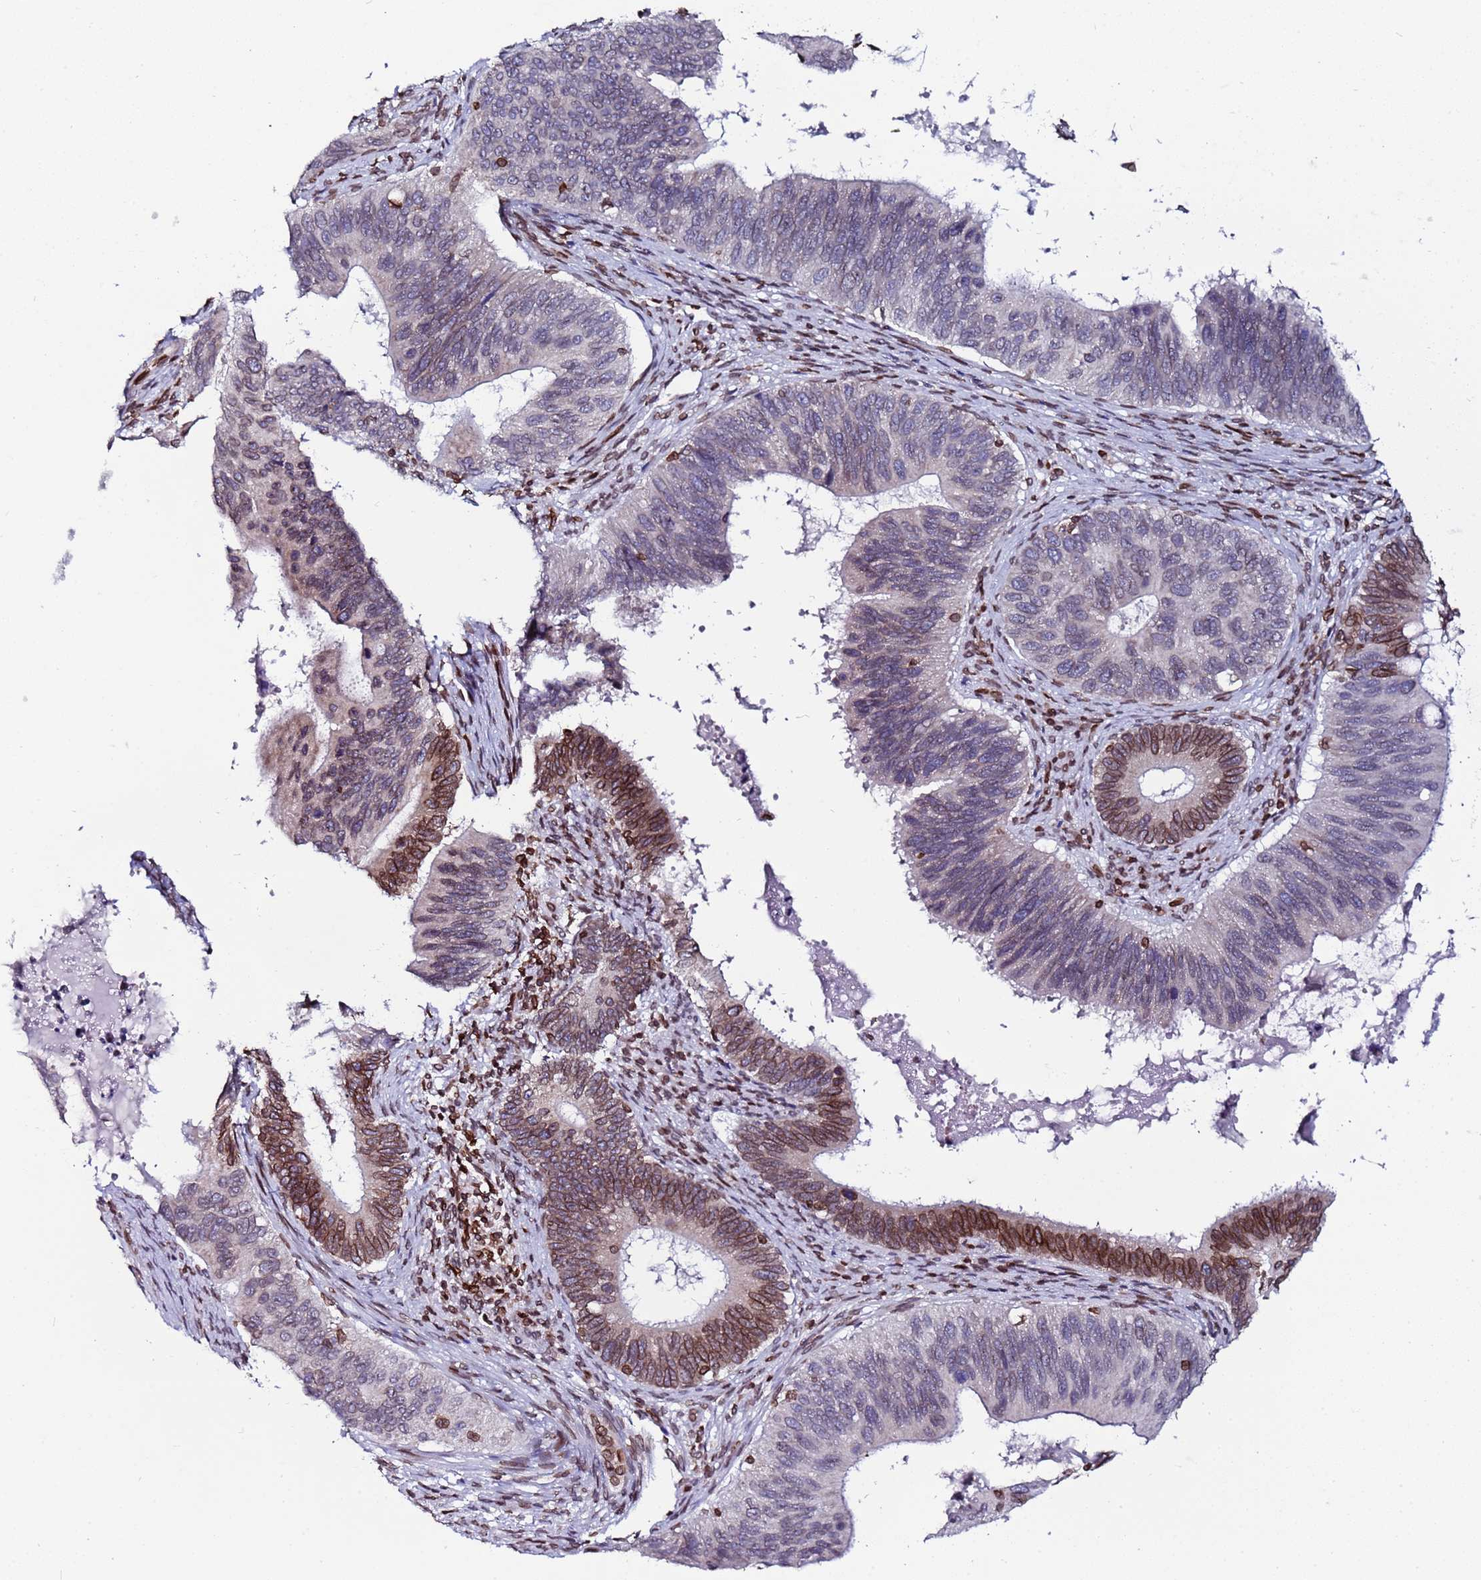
{"staining": {"intensity": "moderate", "quantity": "25%-75%", "location": "nuclear"}, "tissue": "cervical cancer", "cell_type": "Tumor cells", "image_type": "cancer", "snomed": [{"axis": "morphology", "description": "Adenocarcinoma, NOS"}, {"axis": "topography", "description": "Cervix"}], "caption": "Cervical cancer stained with a protein marker demonstrates moderate staining in tumor cells.", "gene": "TOR1AIP1", "patient": {"sex": "female", "age": 42}}